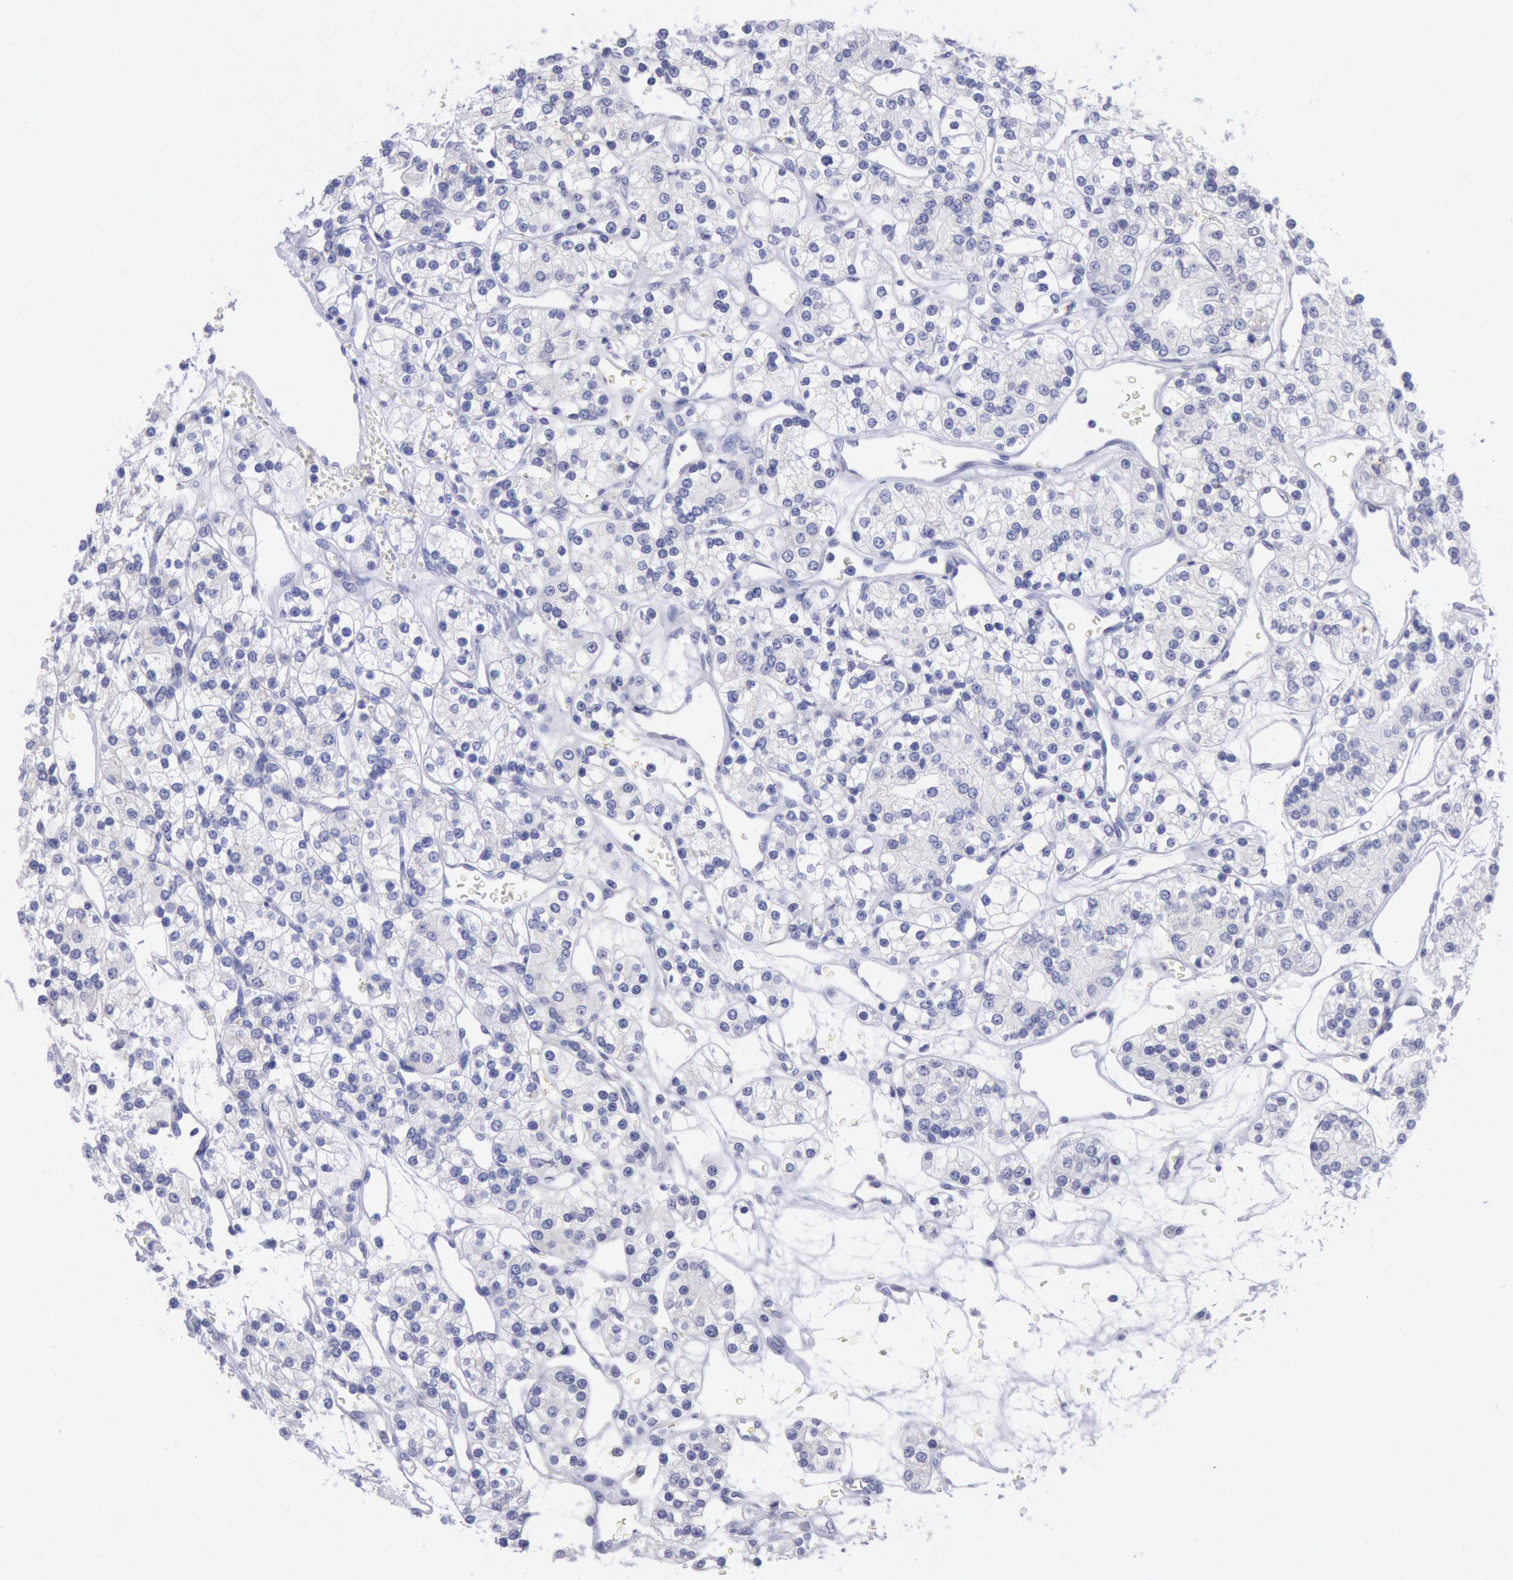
{"staining": {"intensity": "negative", "quantity": "none", "location": "none"}, "tissue": "renal cancer", "cell_type": "Tumor cells", "image_type": "cancer", "snomed": [{"axis": "morphology", "description": "Adenocarcinoma, NOS"}, {"axis": "topography", "description": "Kidney"}], "caption": "The histopathology image shows no staining of tumor cells in renal adenocarcinoma.", "gene": "GAL3ST1", "patient": {"sex": "female", "age": 62}}